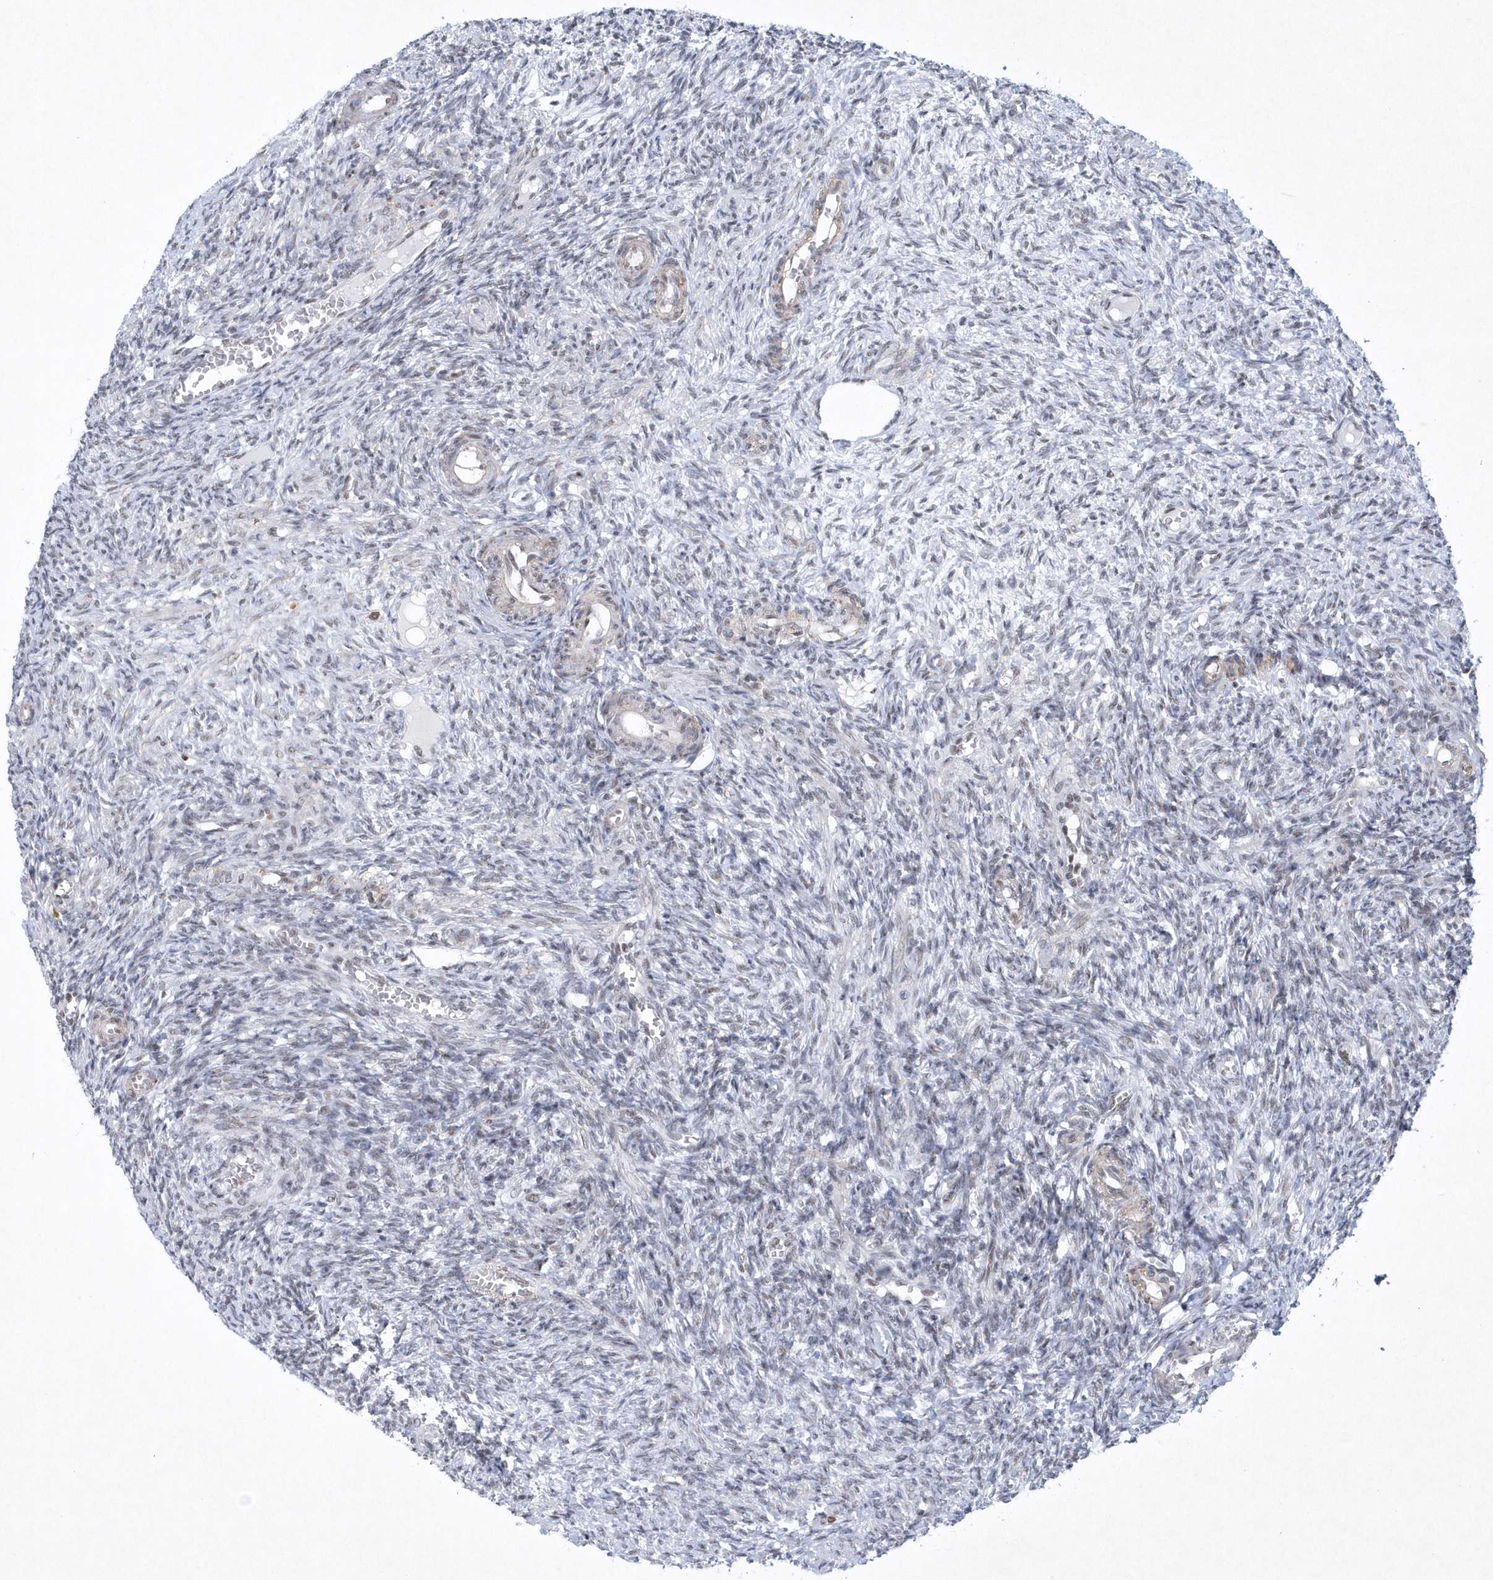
{"staining": {"intensity": "negative", "quantity": "none", "location": "none"}, "tissue": "ovary", "cell_type": "Ovarian stroma cells", "image_type": "normal", "snomed": [{"axis": "morphology", "description": "Normal tissue, NOS"}, {"axis": "topography", "description": "Ovary"}], "caption": "Immunohistochemistry (IHC) of benign human ovary exhibits no positivity in ovarian stroma cells.", "gene": "DCLRE1A", "patient": {"sex": "female", "age": 27}}